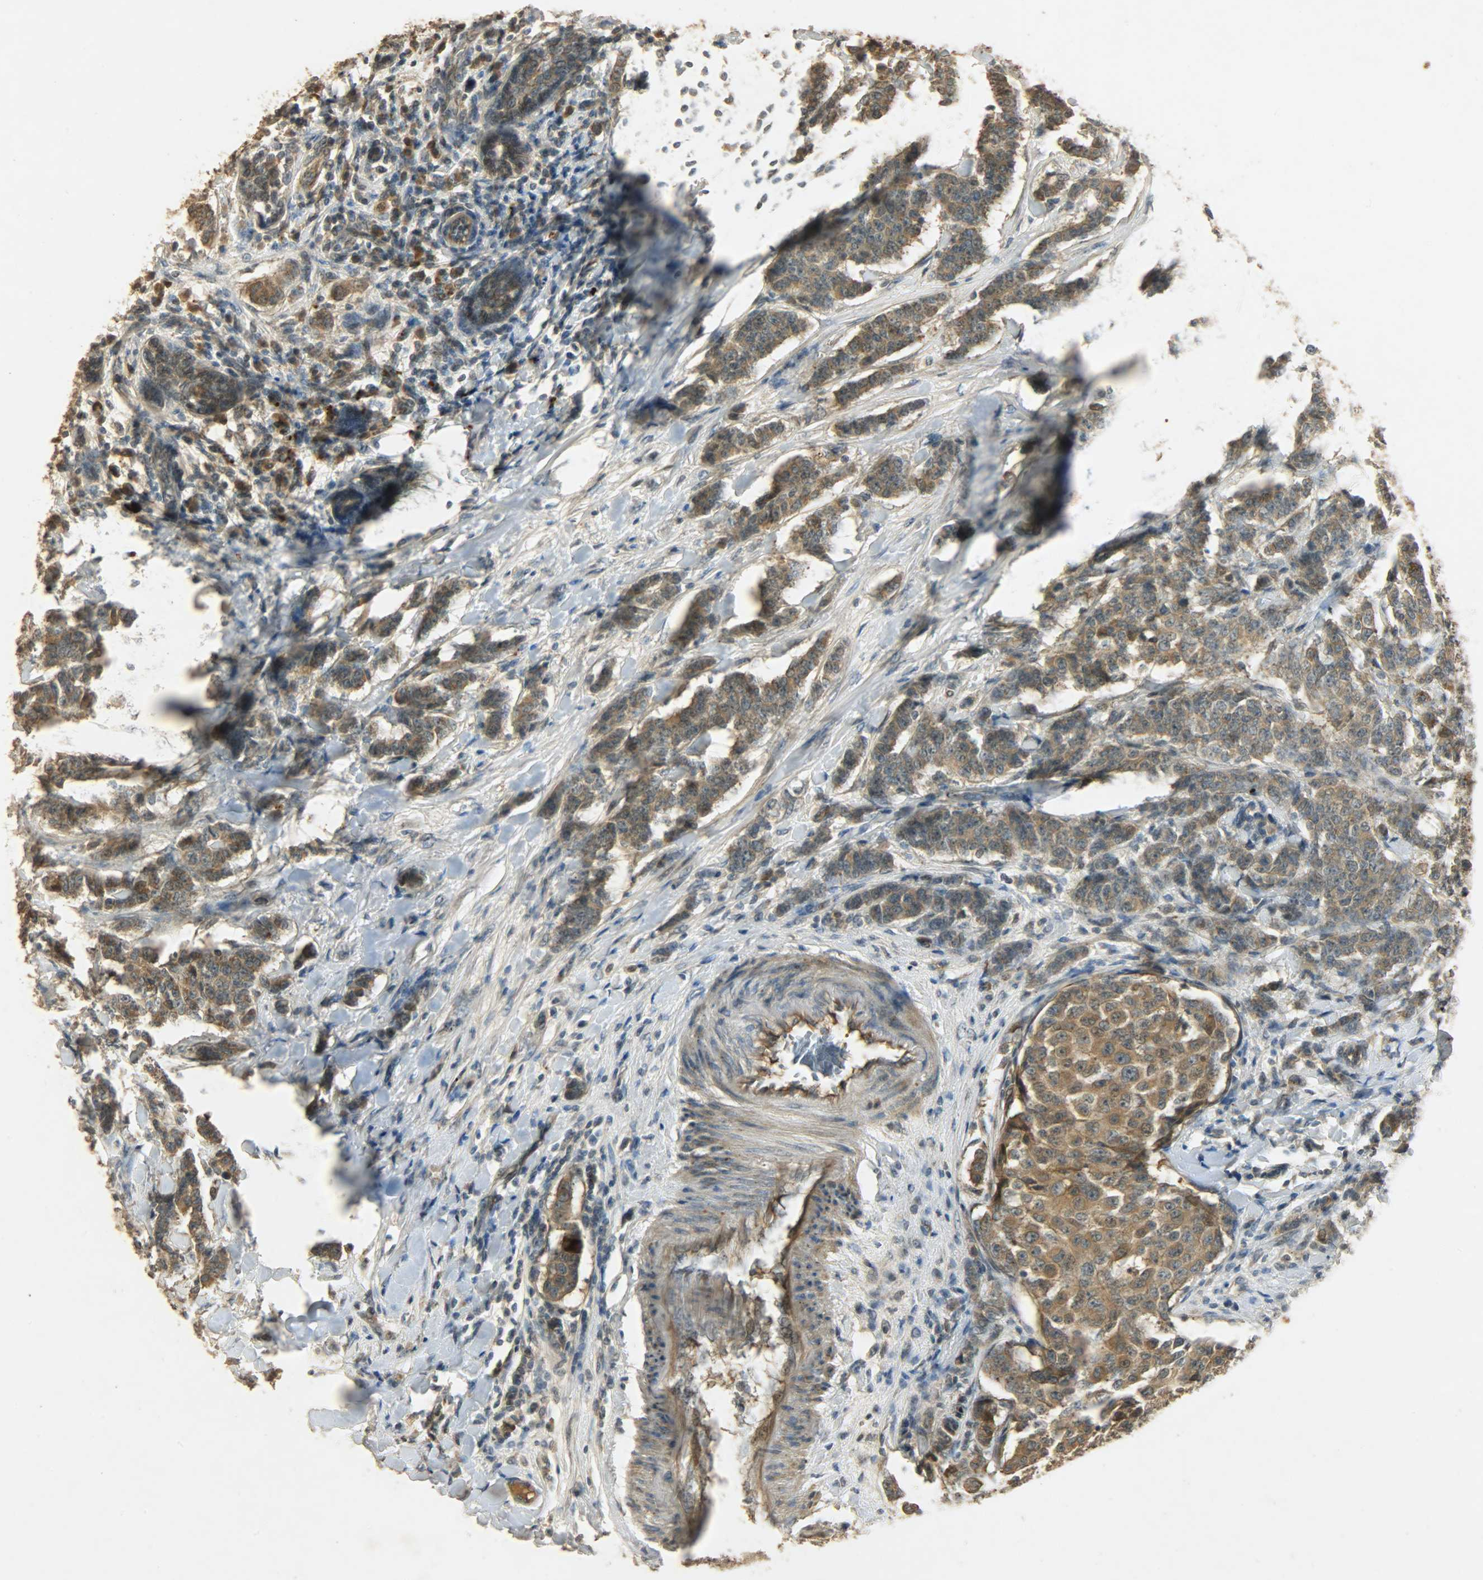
{"staining": {"intensity": "moderate", "quantity": ">75%", "location": "cytoplasmic/membranous"}, "tissue": "breast cancer", "cell_type": "Tumor cells", "image_type": "cancer", "snomed": [{"axis": "morphology", "description": "Duct carcinoma"}, {"axis": "topography", "description": "Breast"}], "caption": "The immunohistochemical stain labels moderate cytoplasmic/membranous expression in tumor cells of breast cancer (intraductal carcinoma) tissue. (Stains: DAB in brown, nuclei in blue, Microscopy: brightfield microscopy at high magnification).", "gene": "ATP2B1", "patient": {"sex": "female", "age": 40}}